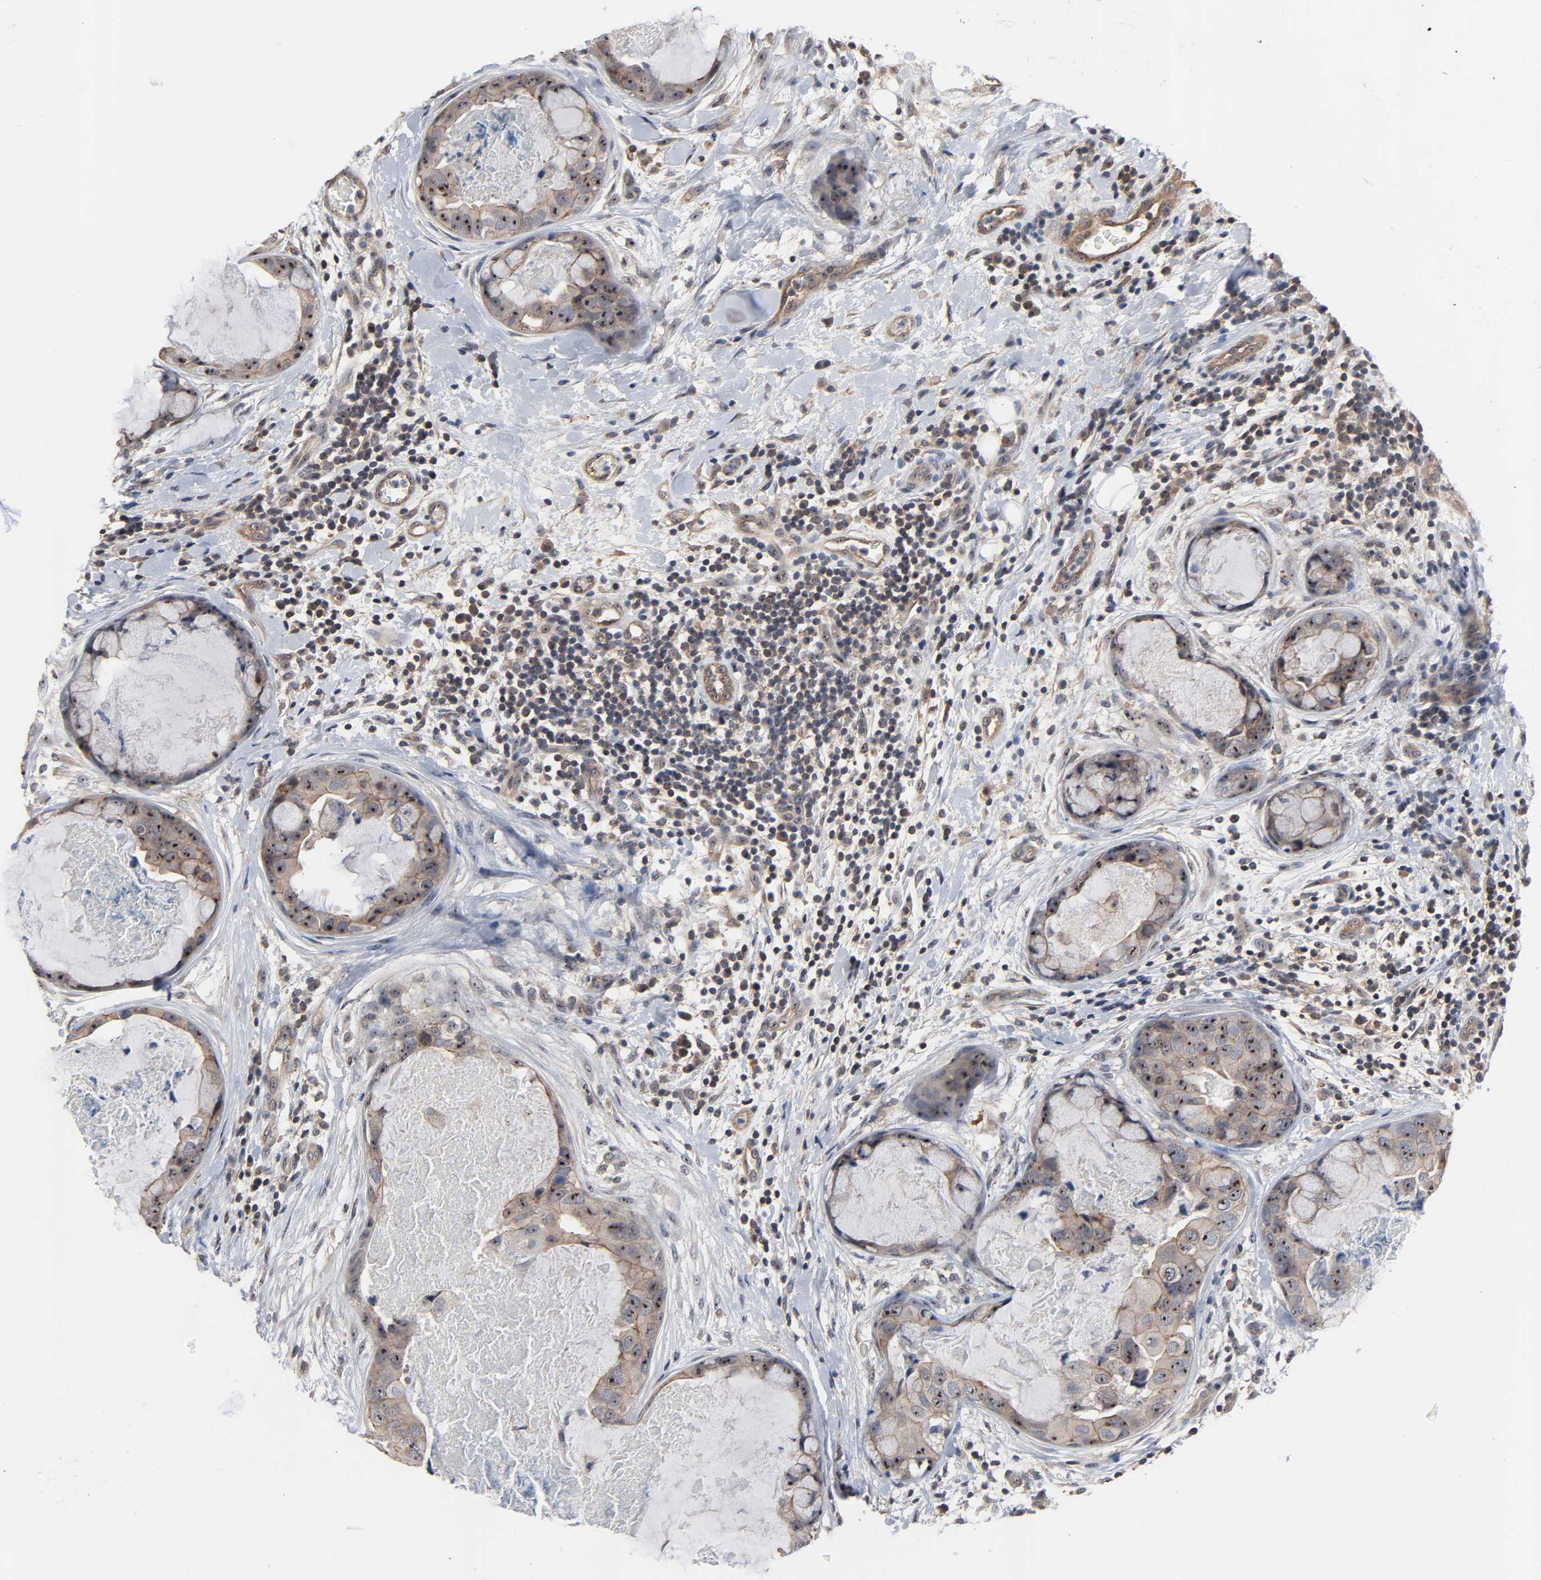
{"staining": {"intensity": "moderate", "quantity": "25%-75%", "location": "cytoplasmic/membranous,nuclear"}, "tissue": "breast cancer", "cell_type": "Tumor cells", "image_type": "cancer", "snomed": [{"axis": "morphology", "description": "Duct carcinoma"}, {"axis": "topography", "description": "Breast"}], "caption": "There is medium levels of moderate cytoplasmic/membranous and nuclear positivity in tumor cells of breast invasive ductal carcinoma, as demonstrated by immunohistochemical staining (brown color).", "gene": "DDX10", "patient": {"sex": "female", "age": 40}}